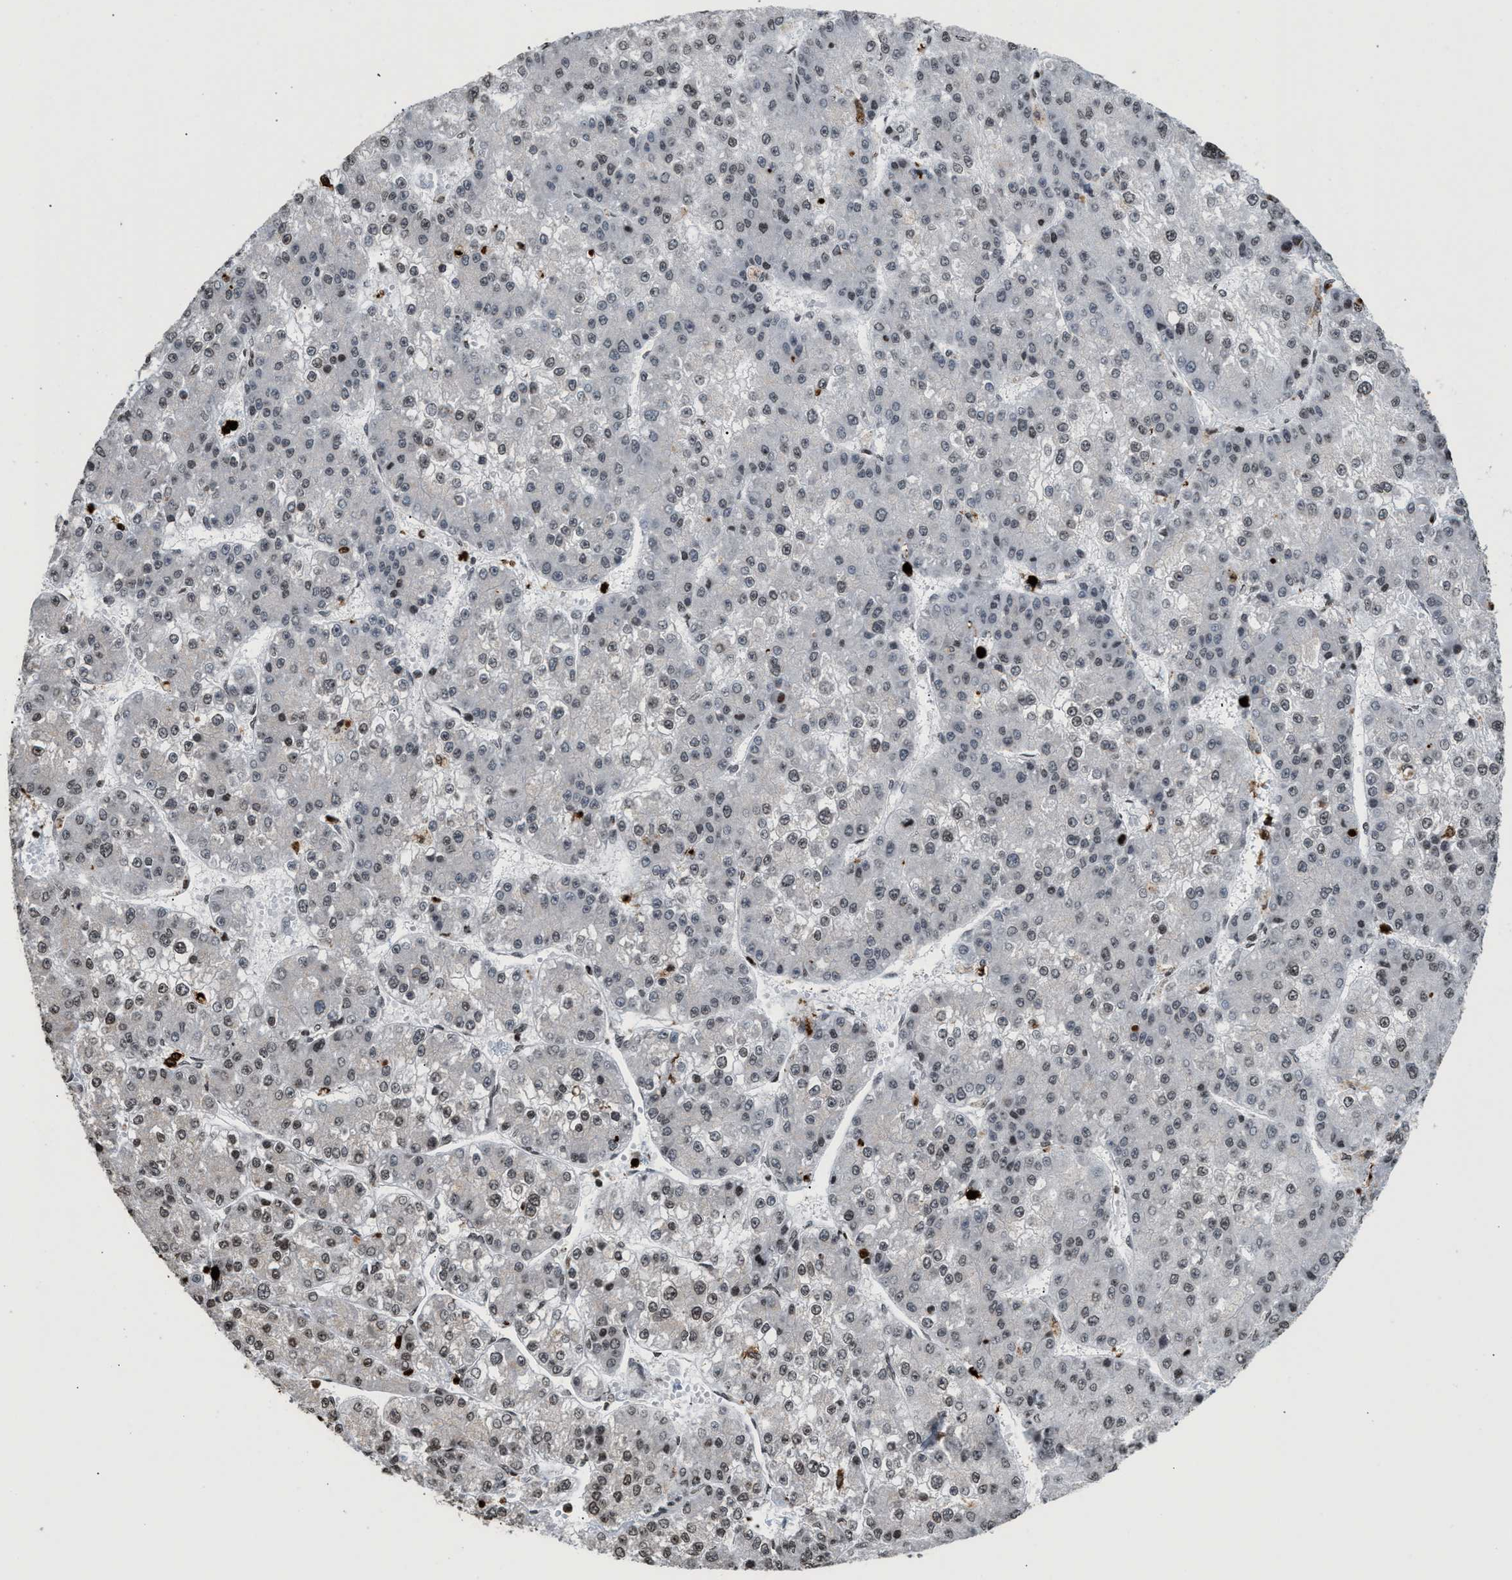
{"staining": {"intensity": "weak", "quantity": "25%-75%", "location": "nuclear"}, "tissue": "liver cancer", "cell_type": "Tumor cells", "image_type": "cancer", "snomed": [{"axis": "morphology", "description": "Carcinoma, Hepatocellular, NOS"}, {"axis": "topography", "description": "Liver"}], "caption": "Brown immunohistochemical staining in liver hepatocellular carcinoma displays weak nuclear expression in approximately 25%-75% of tumor cells.", "gene": "PRUNE2", "patient": {"sex": "female", "age": 73}}